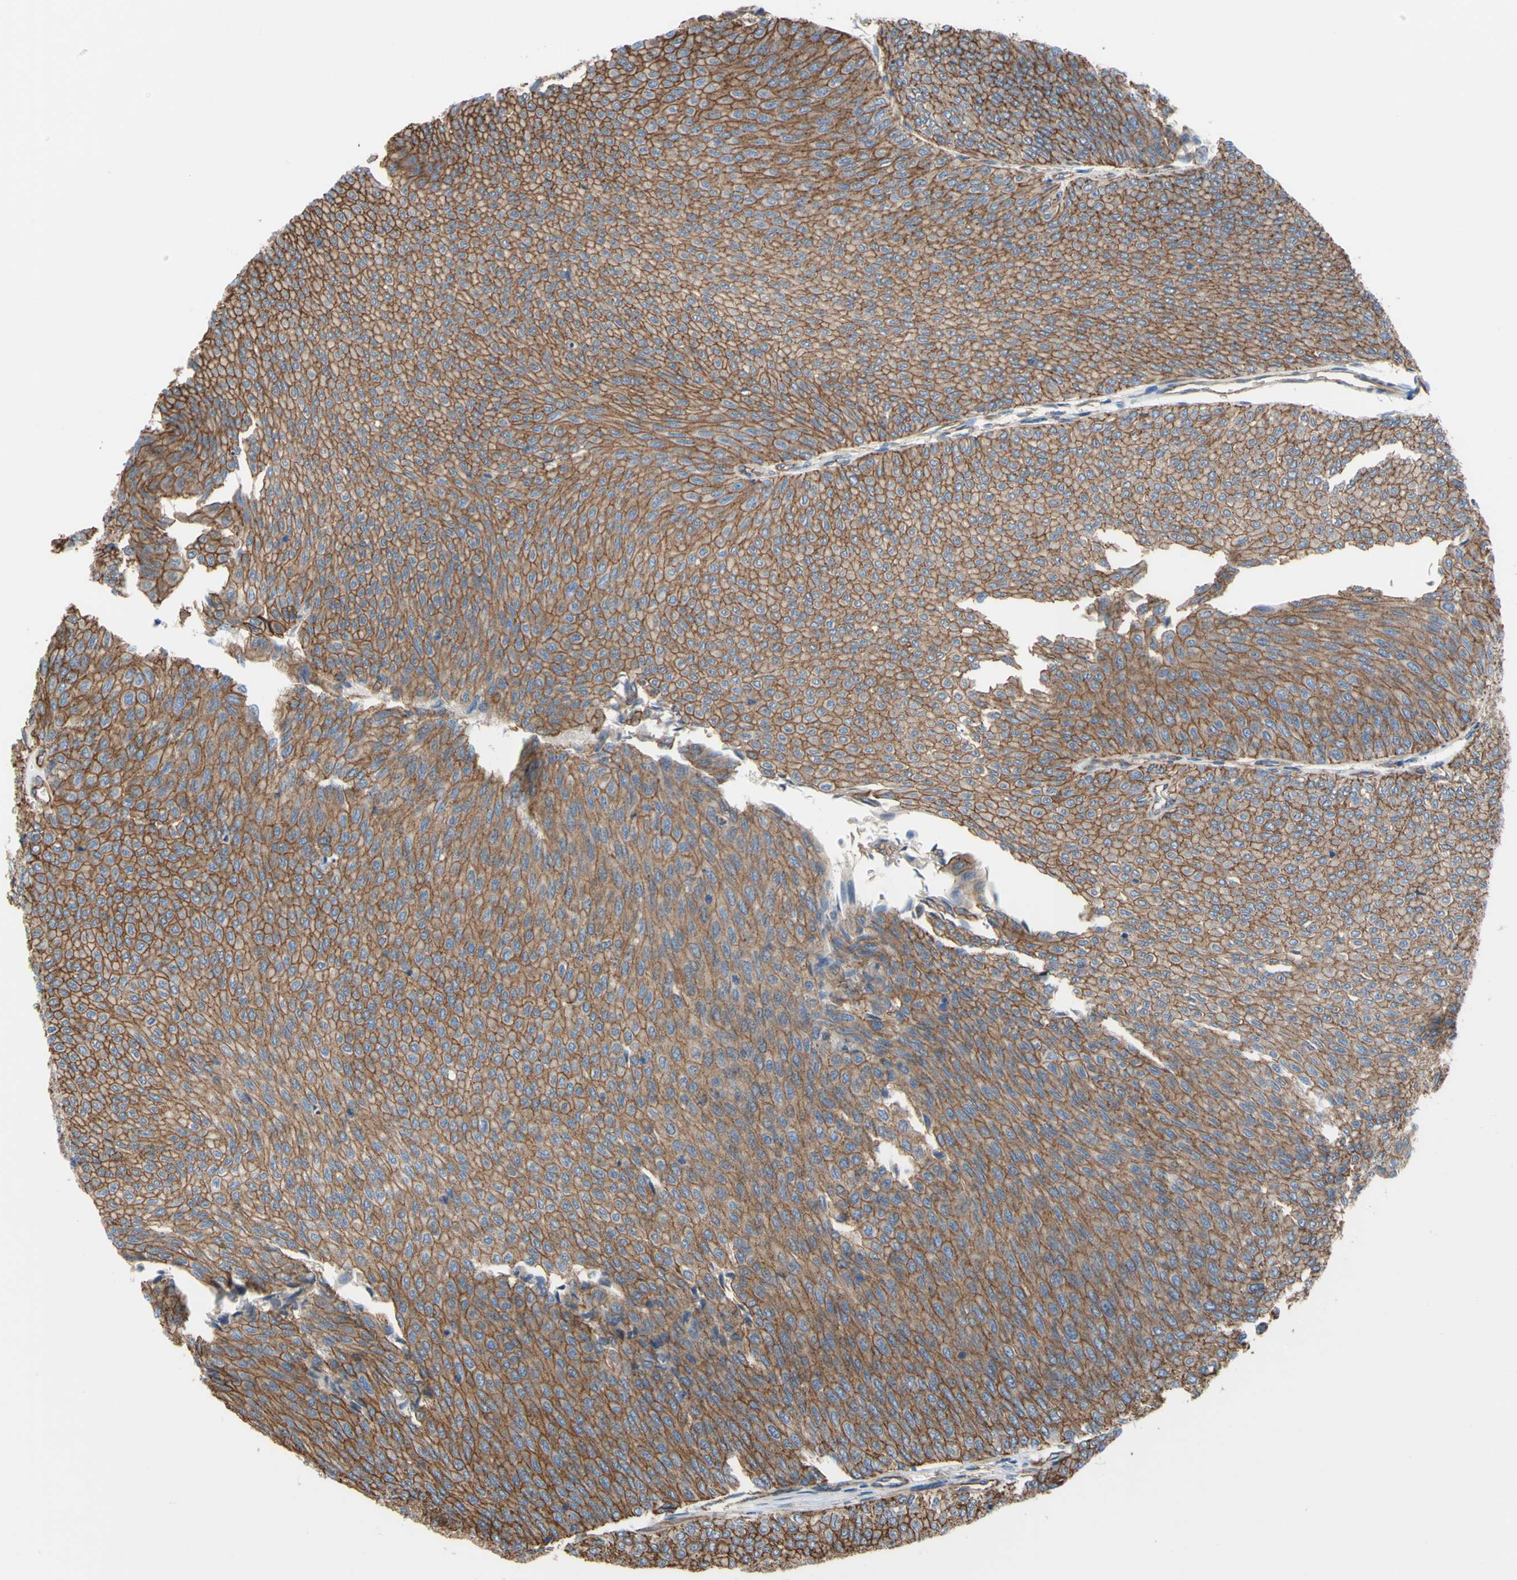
{"staining": {"intensity": "strong", "quantity": ">75%", "location": "cytoplasmic/membranous"}, "tissue": "urothelial cancer", "cell_type": "Tumor cells", "image_type": "cancer", "snomed": [{"axis": "morphology", "description": "Urothelial carcinoma, Low grade"}, {"axis": "topography", "description": "Urinary bladder"}], "caption": "Immunohistochemical staining of human urothelial cancer shows strong cytoplasmic/membranous protein expression in approximately >75% of tumor cells.", "gene": "TPBG", "patient": {"sex": "male", "age": 78}}